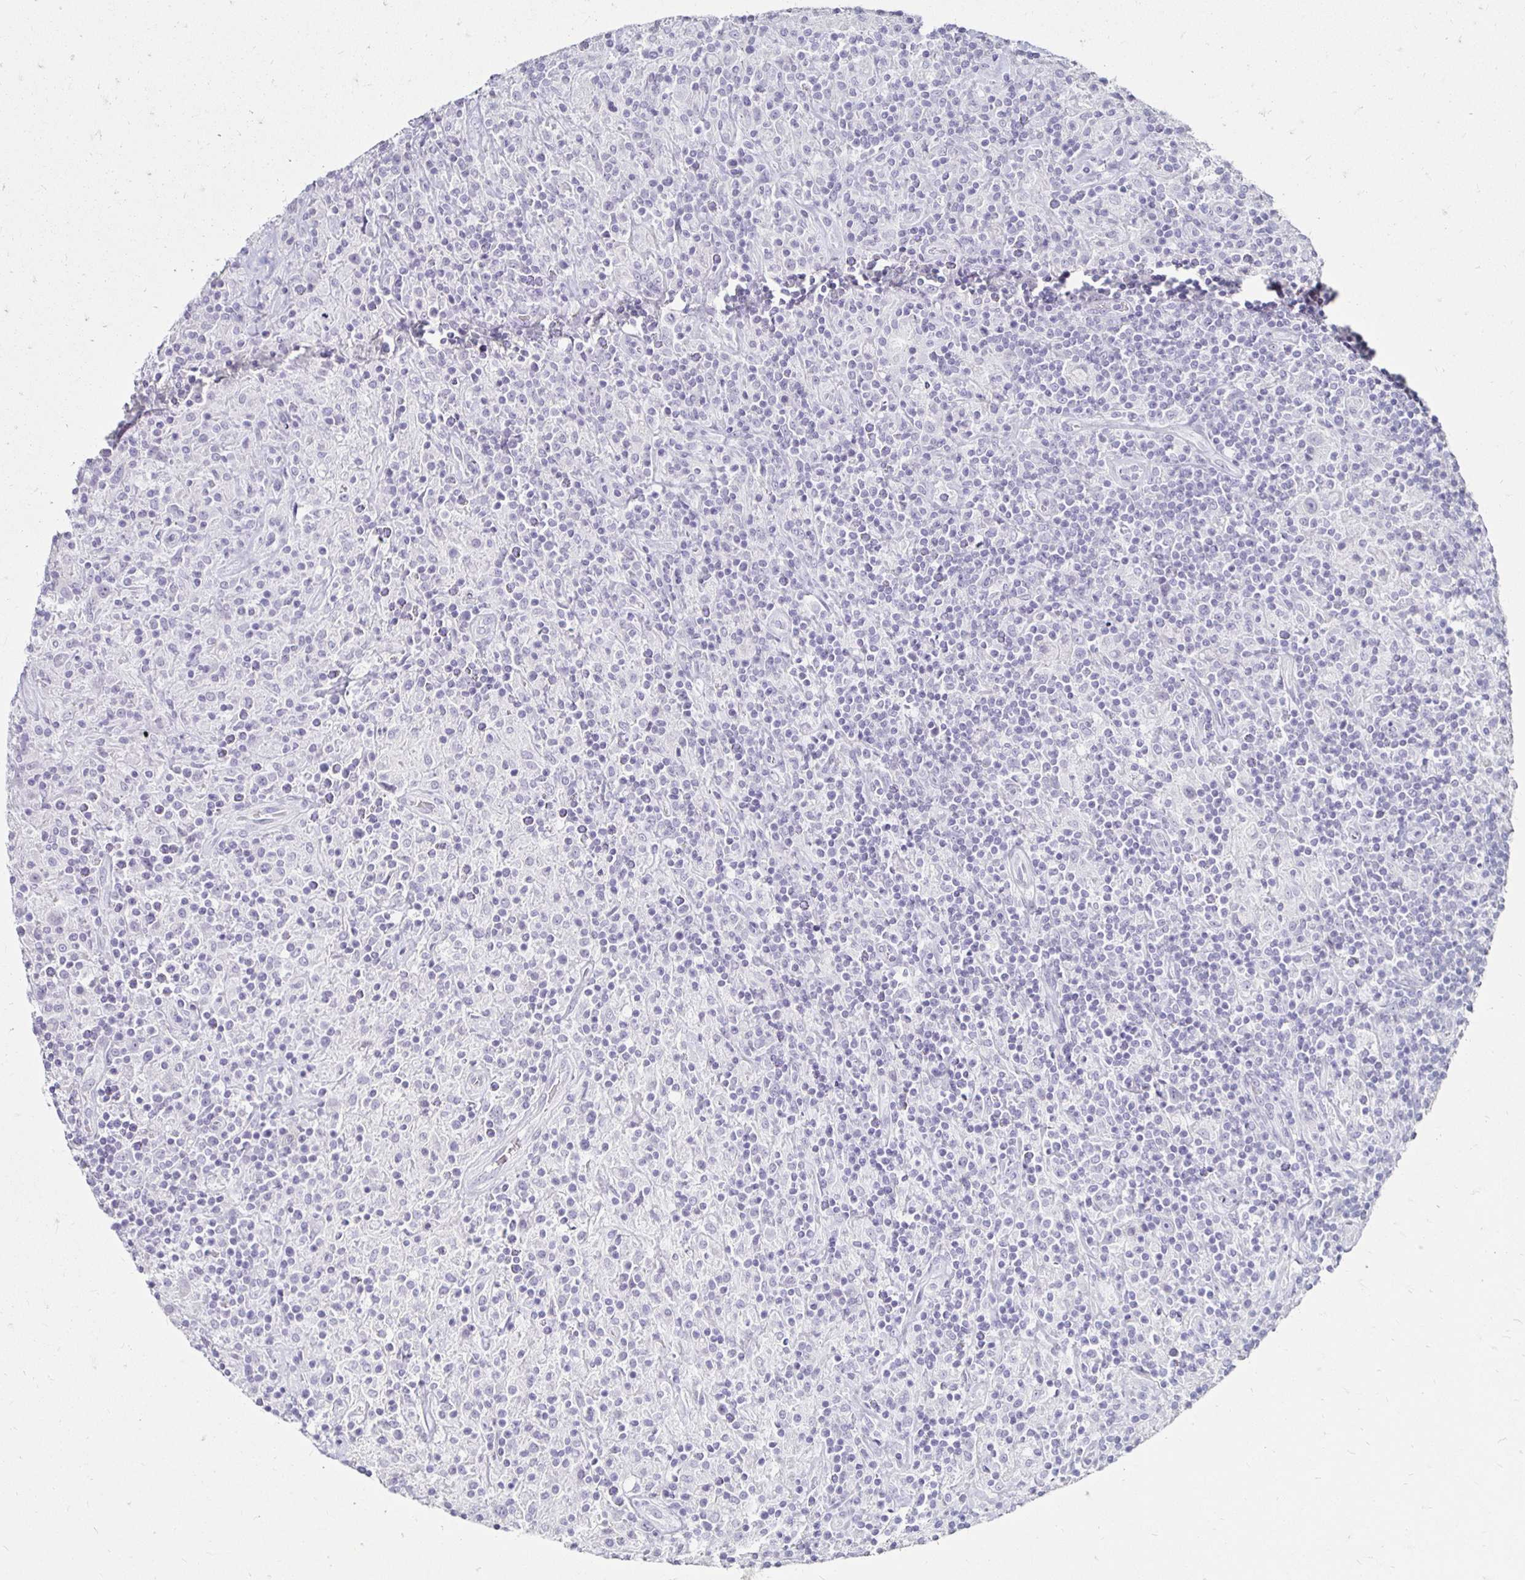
{"staining": {"intensity": "negative", "quantity": "none", "location": "none"}, "tissue": "lymphoma", "cell_type": "Tumor cells", "image_type": "cancer", "snomed": [{"axis": "morphology", "description": "Hodgkin's disease, NOS"}, {"axis": "topography", "description": "Lymph node"}], "caption": "Immunohistochemistry (IHC) histopathology image of human lymphoma stained for a protein (brown), which shows no staining in tumor cells. (Stains: DAB (3,3'-diaminobenzidine) immunohistochemistry (IHC) with hematoxylin counter stain, Microscopy: brightfield microscopy at high magnification).", "gene": "TOMM34", "patient": {"sex": "male", "age": 70}}